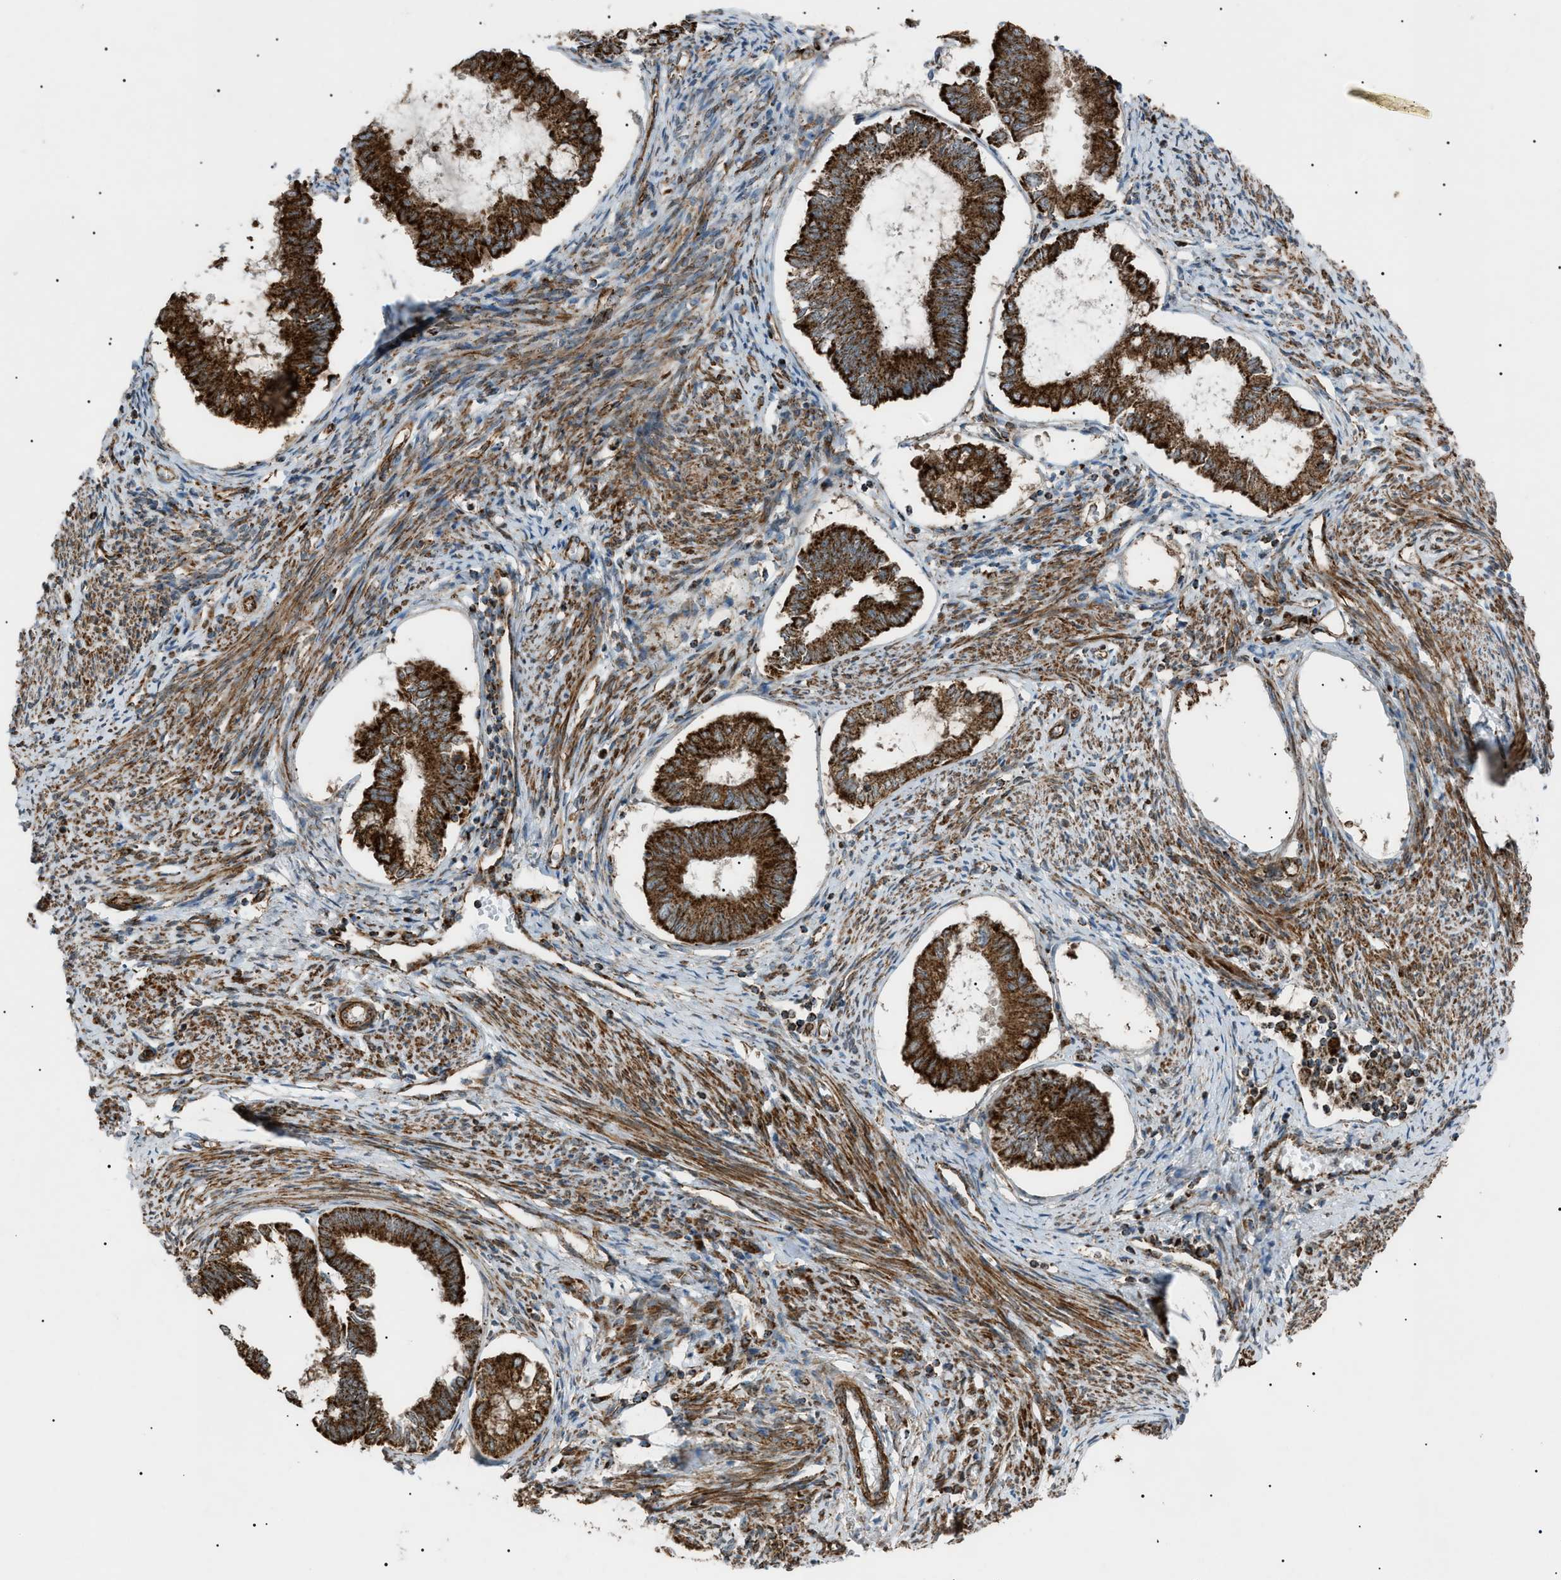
{"staining": {"intensity": "strong", "quantity": ">75%", "location": "cytoplasmic/membranous"}, "tissue": "endometrial cancer", "cell_type": "Tumor cells", "image_type": "cancer", "snomed": [{"axis": "morphology", "description": "Adenocarcinoma, NOS"}, {"axis": "topography", "description": "Endometrium"}], "caption": "Endometrial cancer was stained to show a protein in brown. There is high levels of strong cytoplasmic/membranous expression in approximately >75% of tumor cells. (Brightfield microscopy of DAB IHC at high magnification).", "gene": "C1GALT1C1", "patient": {"sex": "female", "age": 86}}